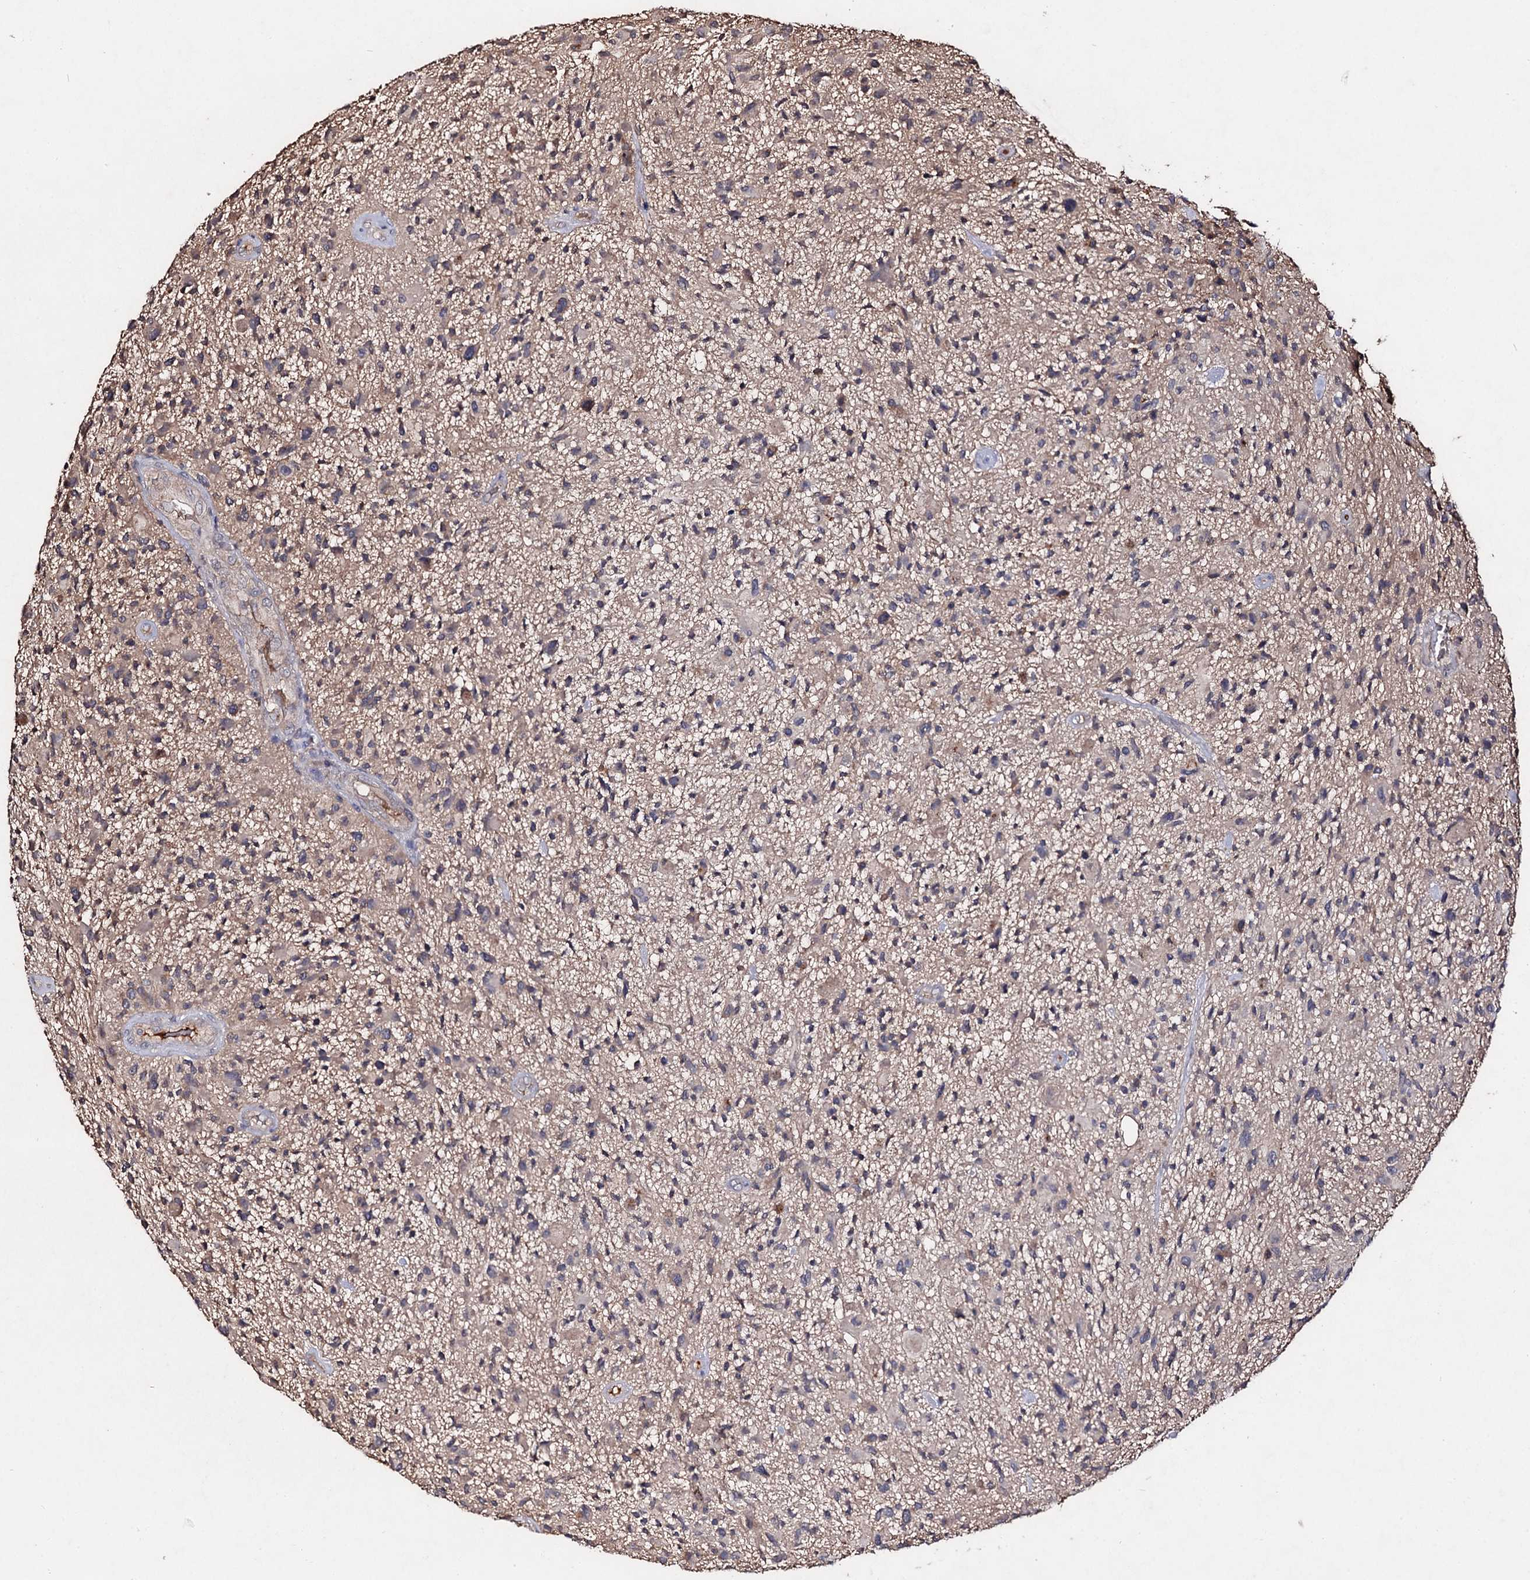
{"staining": {"intensity": "weak", "quantity": "<25%", "location": "cytoplasmic/membranous"}, "tissue": "glioma", "cell_type": "Tumor cells", "image_type": "cancer", "snomed": [{"axis": "morphology", "description": "Glioma, malignant, High grade"}, {"axis": "topography", "description": "Brain"}], "caption": "DAB (3,3'-diaminobenzidine) immunohistochemical staining of glioma shows no significant staining in tumor cells.", "gene": "ARFIP2", "patient": {"sex": "male", "age": 47}}